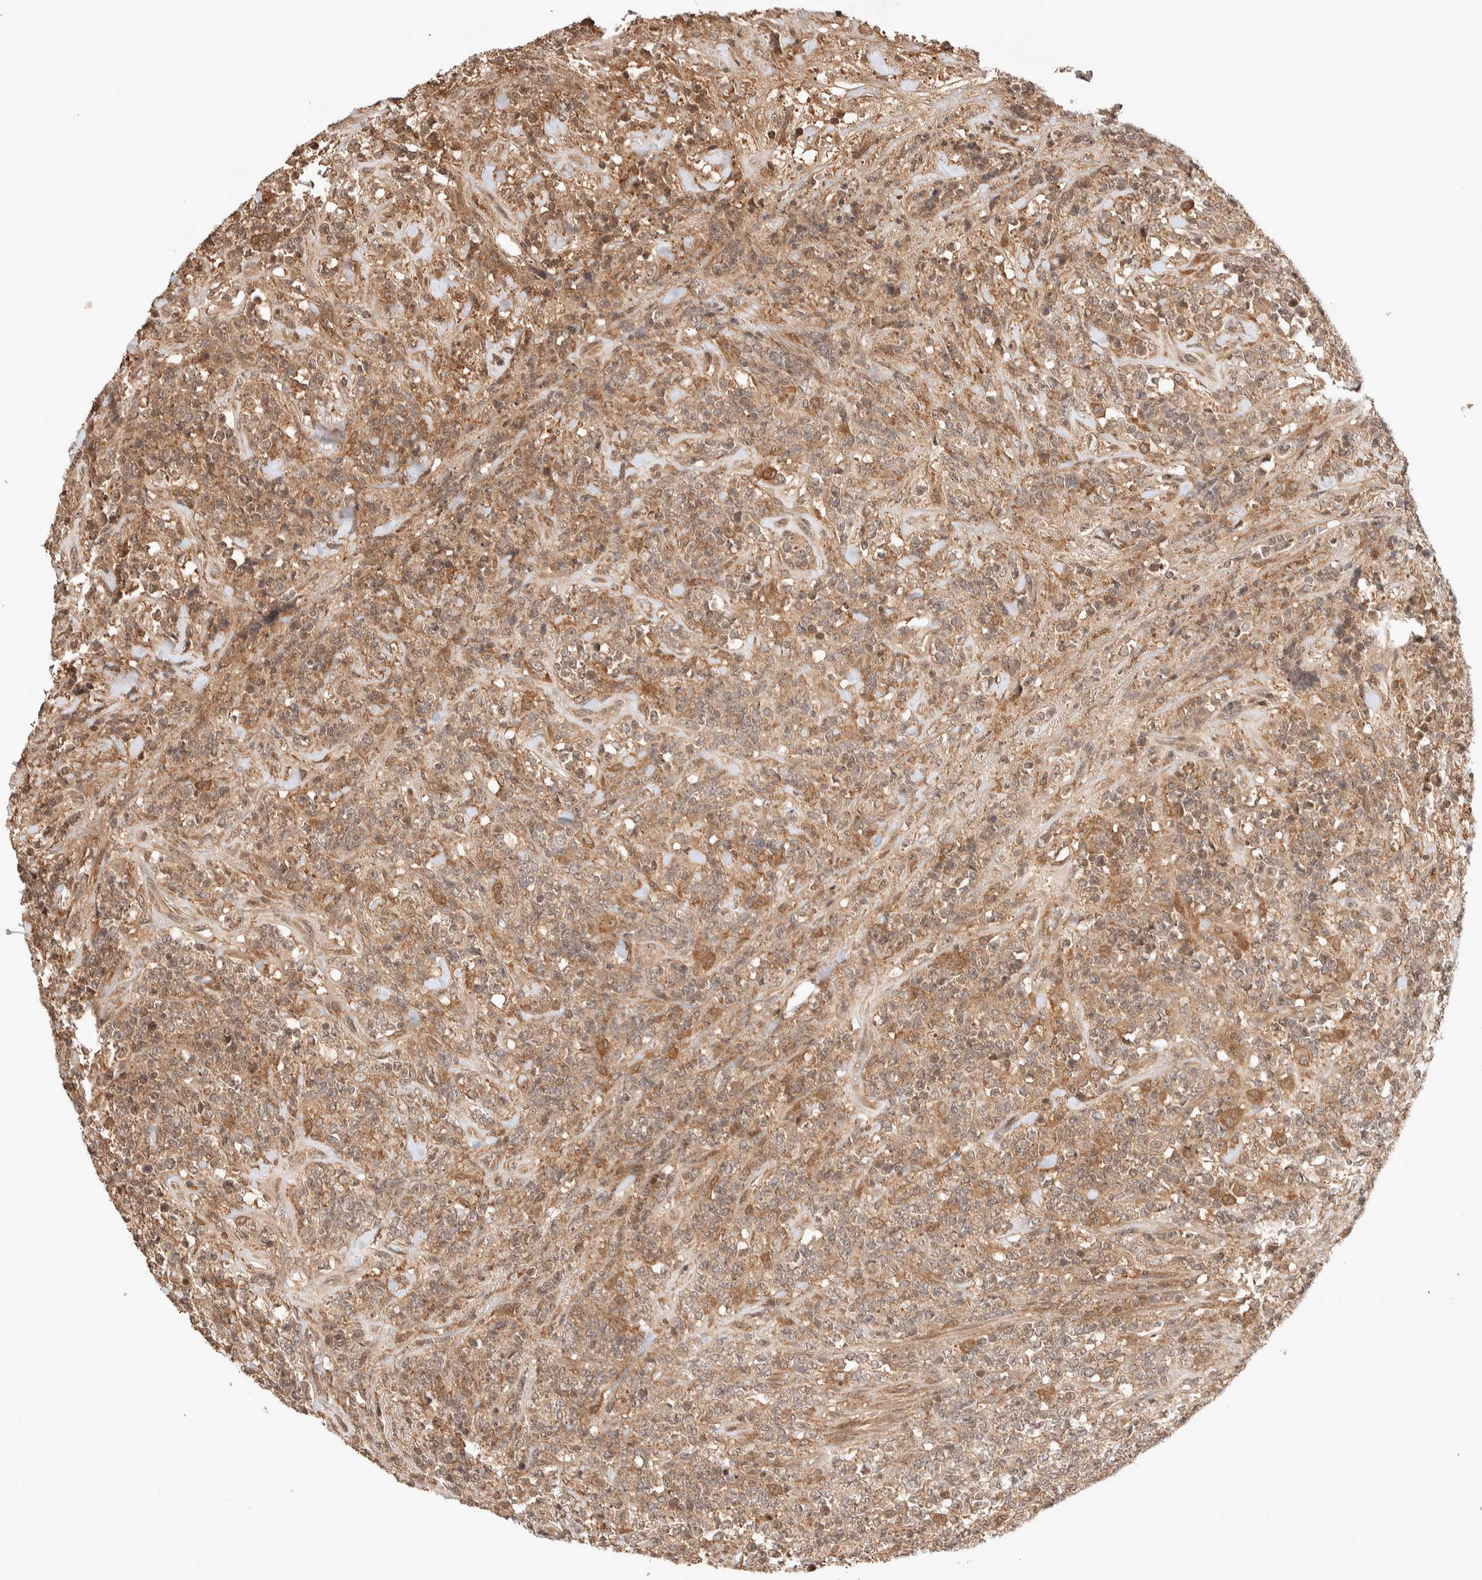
{"staining": {"intensity": "moderate", "quantity": "<25%", "location": "cytoplasmic/membranous"}, "tissue": "lymphoma", "cell_type": "Tumor cells", "image_type": "cancer", "snomed": [{"axis": "morphology", "description": "Malignant lymphoma, non-Hodgkin's type, High grade"}, {"axis": "topography", "description": "Soft tissue"}], "caption": "Human high-grade malignant lymphoma, non-Hodgkin's type stained with a protein marker displays moderate staining in tumor cells.", "gene": "THRA", "patient": {"sex": "male", "age": 18}}